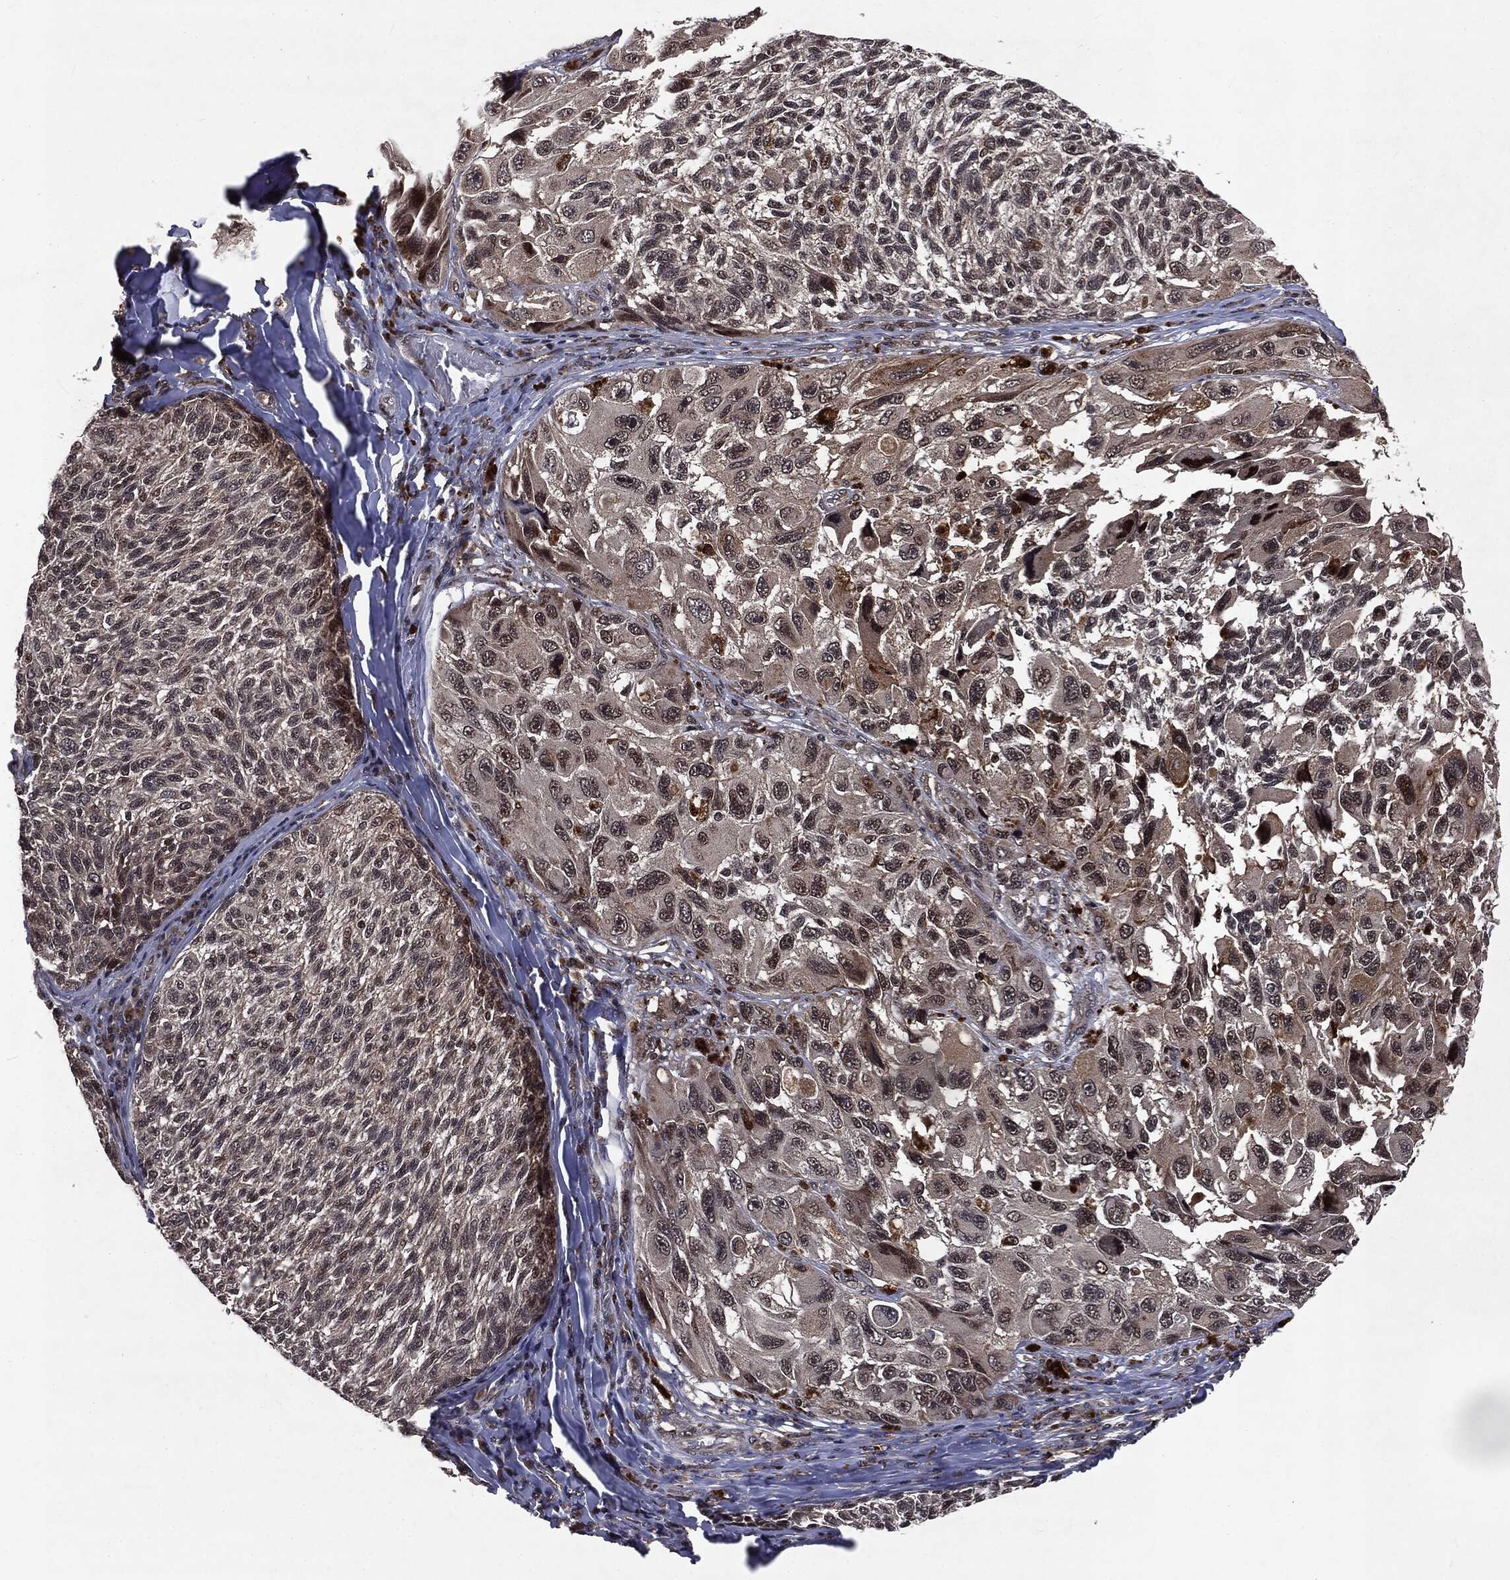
{"staining": {"intensity": "moderate", "quantity": "<25%", "location": "nuclear"}, "tissue": "melanoma", "cell_type": "Tumor cells", "image_type": "cancer", "snomed": [{"axis": "morphology", "description": "Malignant melanoma, NOS"}, {"axis": "topography", "description": "Skin"}], "caption": "An image showing moderate nuclear expression in approximately <25% of tumor cells in malignant melanoma, as visualized by brown immunohistochemical staining.", "gene": "STAU2", "patient": {"sex": "female", "age": 73}}